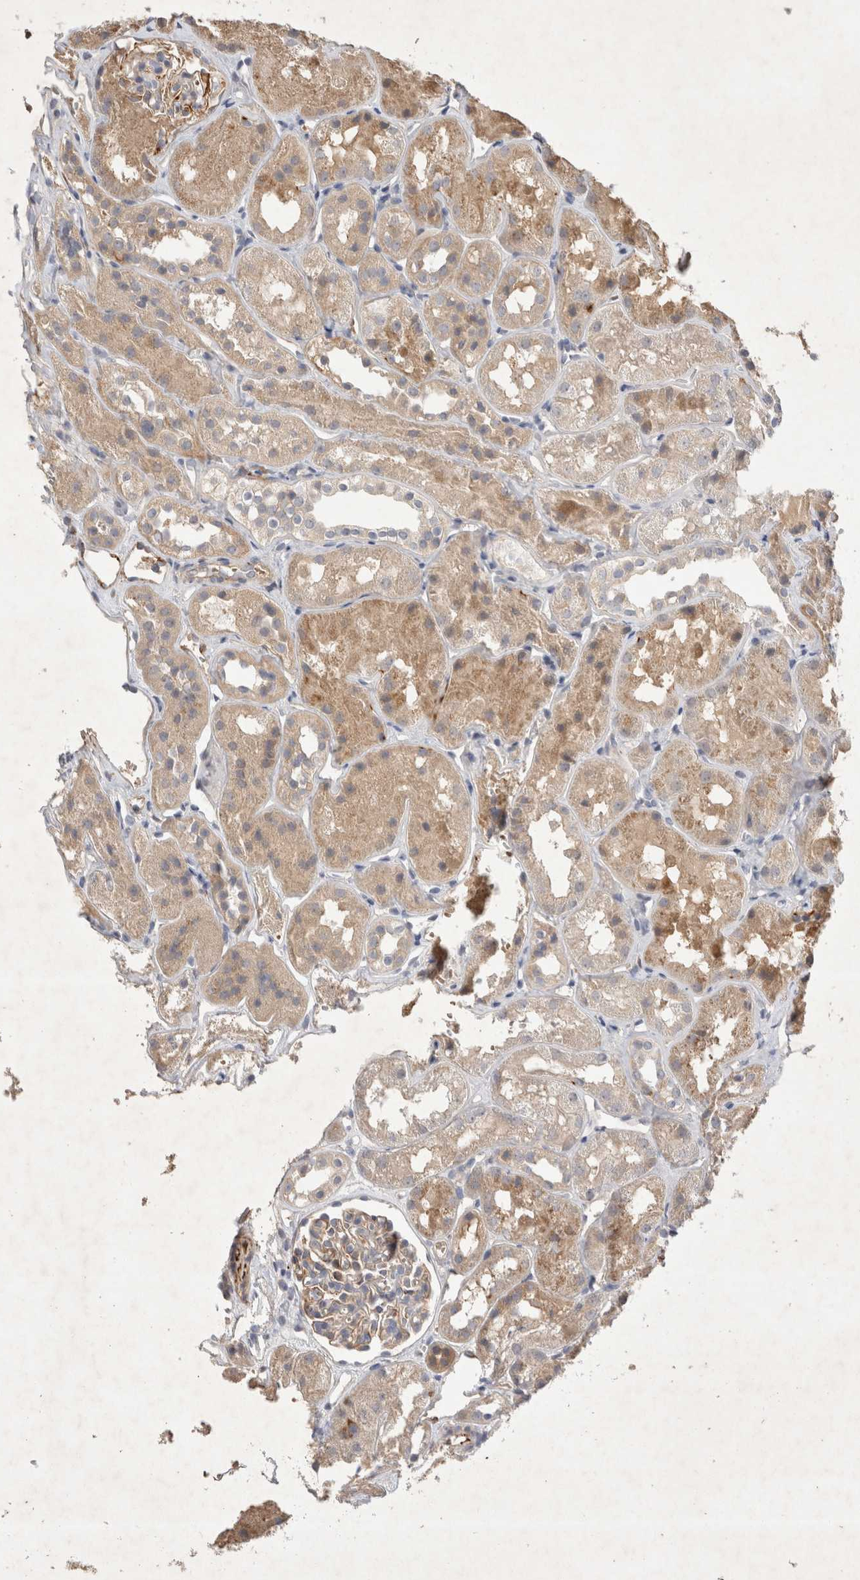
{"staining": {"intensity": "weak", "quantity": ">75%", "location": "cytoplasmic/membranous"}, "tissue": "kidney", "cell_type": "Cells in glomeruli", "image_type": "normal", "snomed": [{"axis": "morphology", "description": "Normal tissue, NOS"}, {"axis": "topography", "description": "Kidney"}], "caption": "Normal kidney exhibits weak cytoplasmic/membranous positivity in approximately >75% of cells in glomeruli.", "gene": "NMU", "patient": {"sex": "male", "age": 16}}